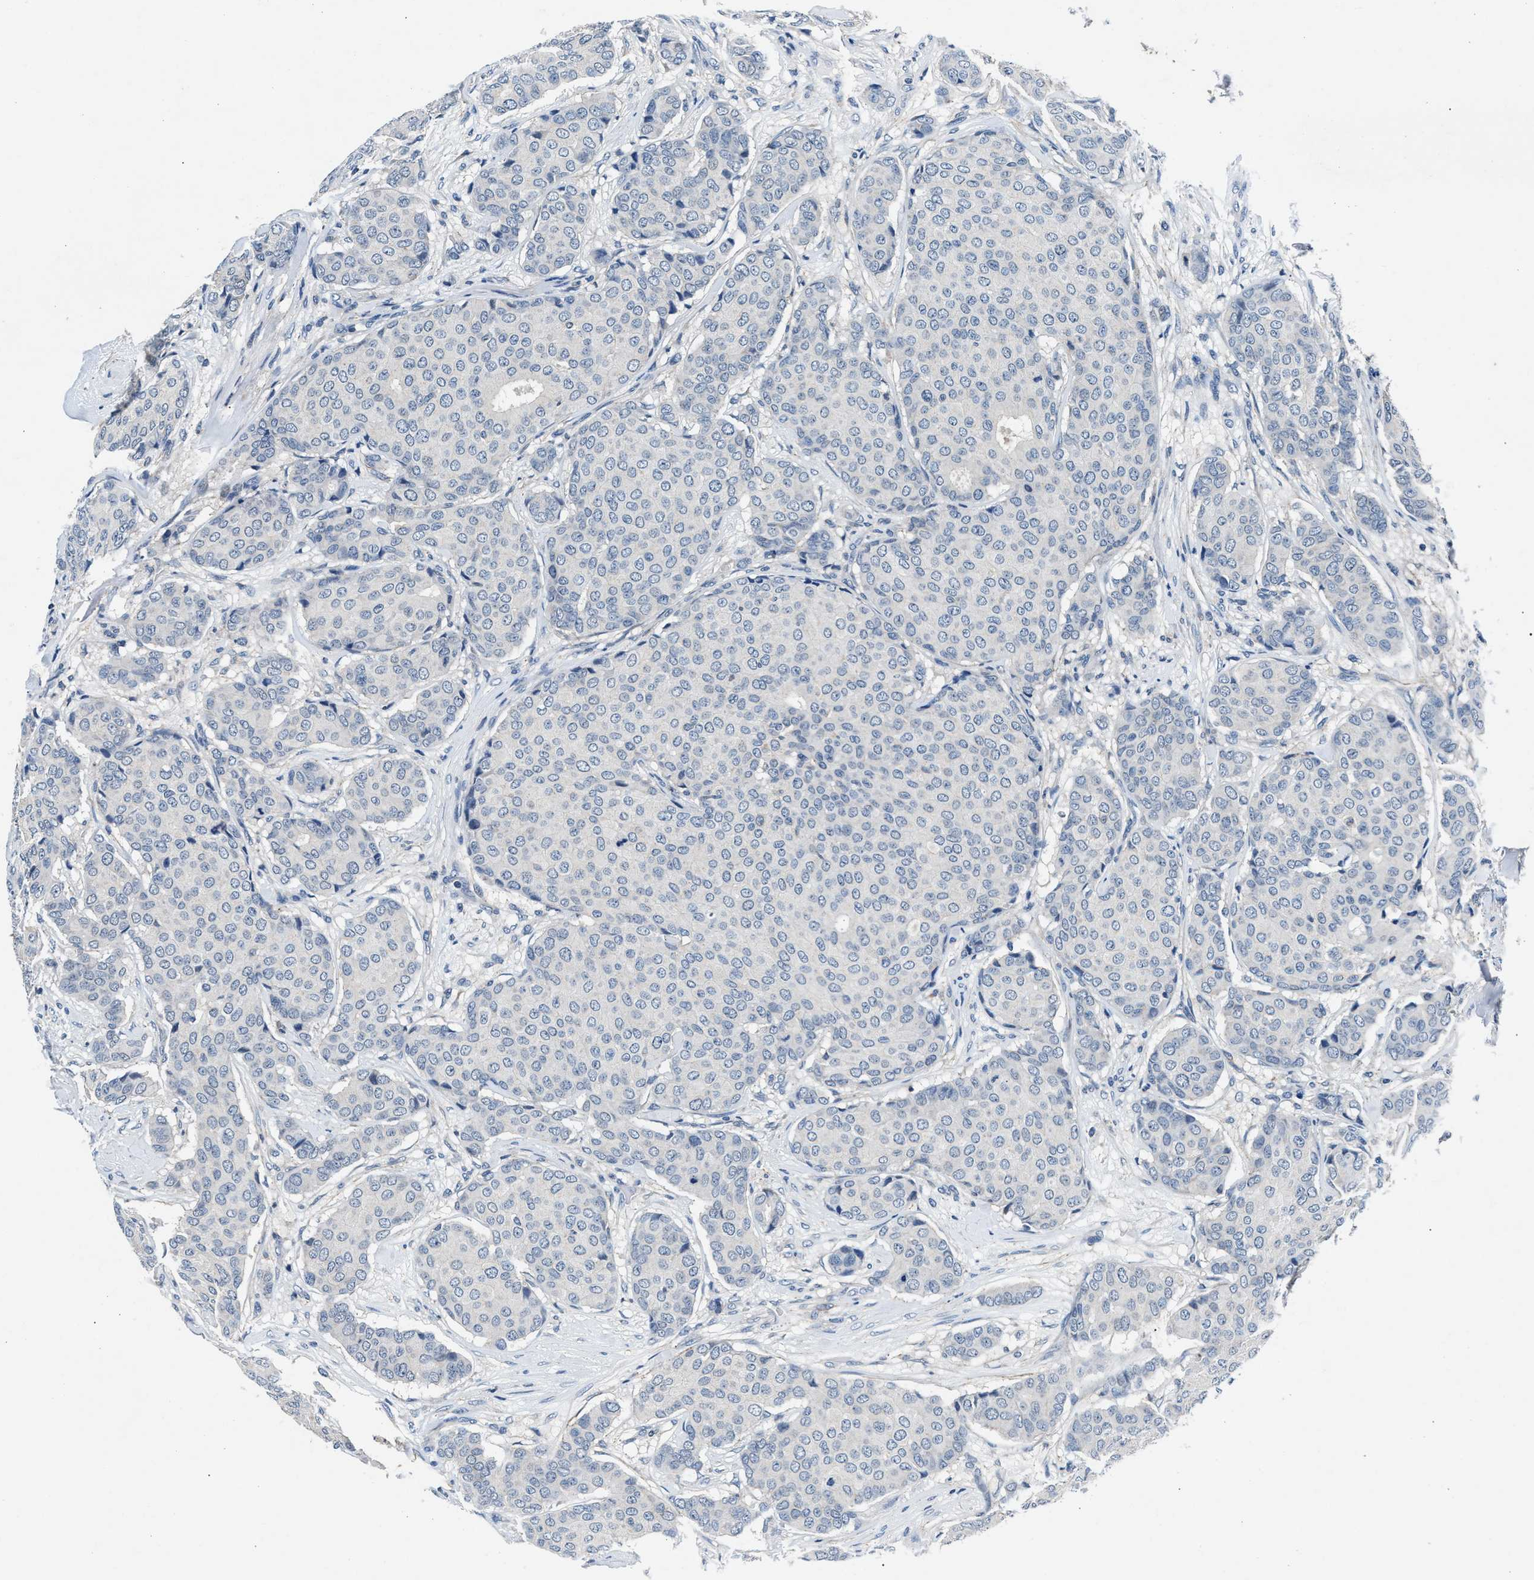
{"staining": {"intensity": "negative", "quantity": "none", "location": "none"}, "tissue": "breast cancer", "cell_type": "Tumor cells", "image_type": "cancer", "snomed": [{"axis": "morphology", "description": "Duct carcinoma"}, {"axis": "topography", "description": "Breast"}], "caption": "Tumor cells show no significant positivity in breast cancer.", "gene": "DENND6B", "patient": {"sex": "female", "age": 75}}